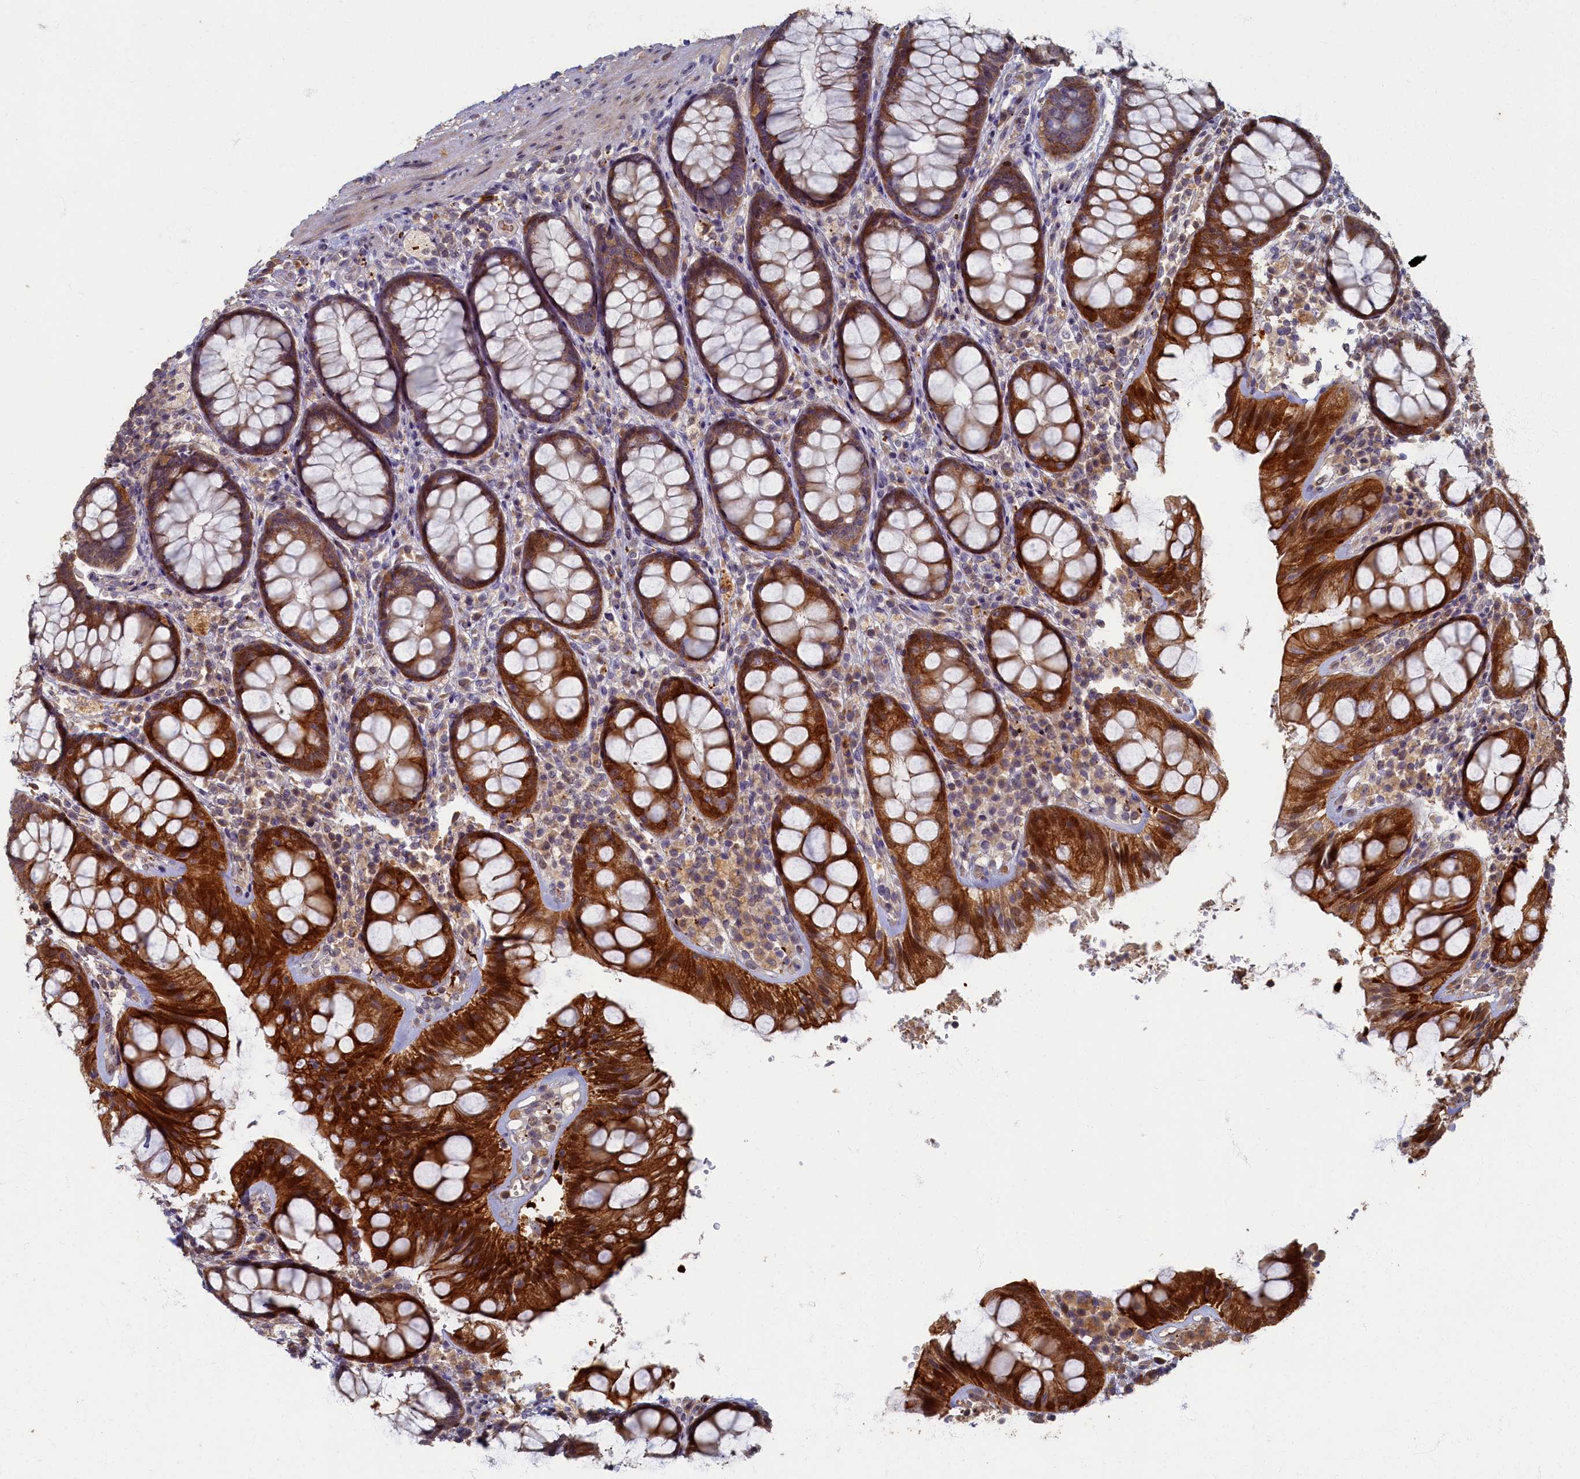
{"staining": {"intensity": "moderate", "quantity": ">75%", "location": "cytoplasmic/membranous,nuclear"}, "tissue": "rectum", "cell_type": "Glandular cells", "image_type": "normal", "snomed": [{"axis": "morphology", "description": "Normal tissue, NOS"}, {"axis": "topography", "description": "Rectum"}], "caption": "Moderate cytoplasmic/membranous,nuclear protein staining is identified in approximately >75% of glandular cells in rectum. The staining was performed using DAB (3,3'-diaminobenzidine) to visualize the protein expression in brown, while the nuclei were stained in blue with hematoxylin (Magnification: 20x).", "gene": "HUNK", "patient": {"sex": "male", "age": 83}}